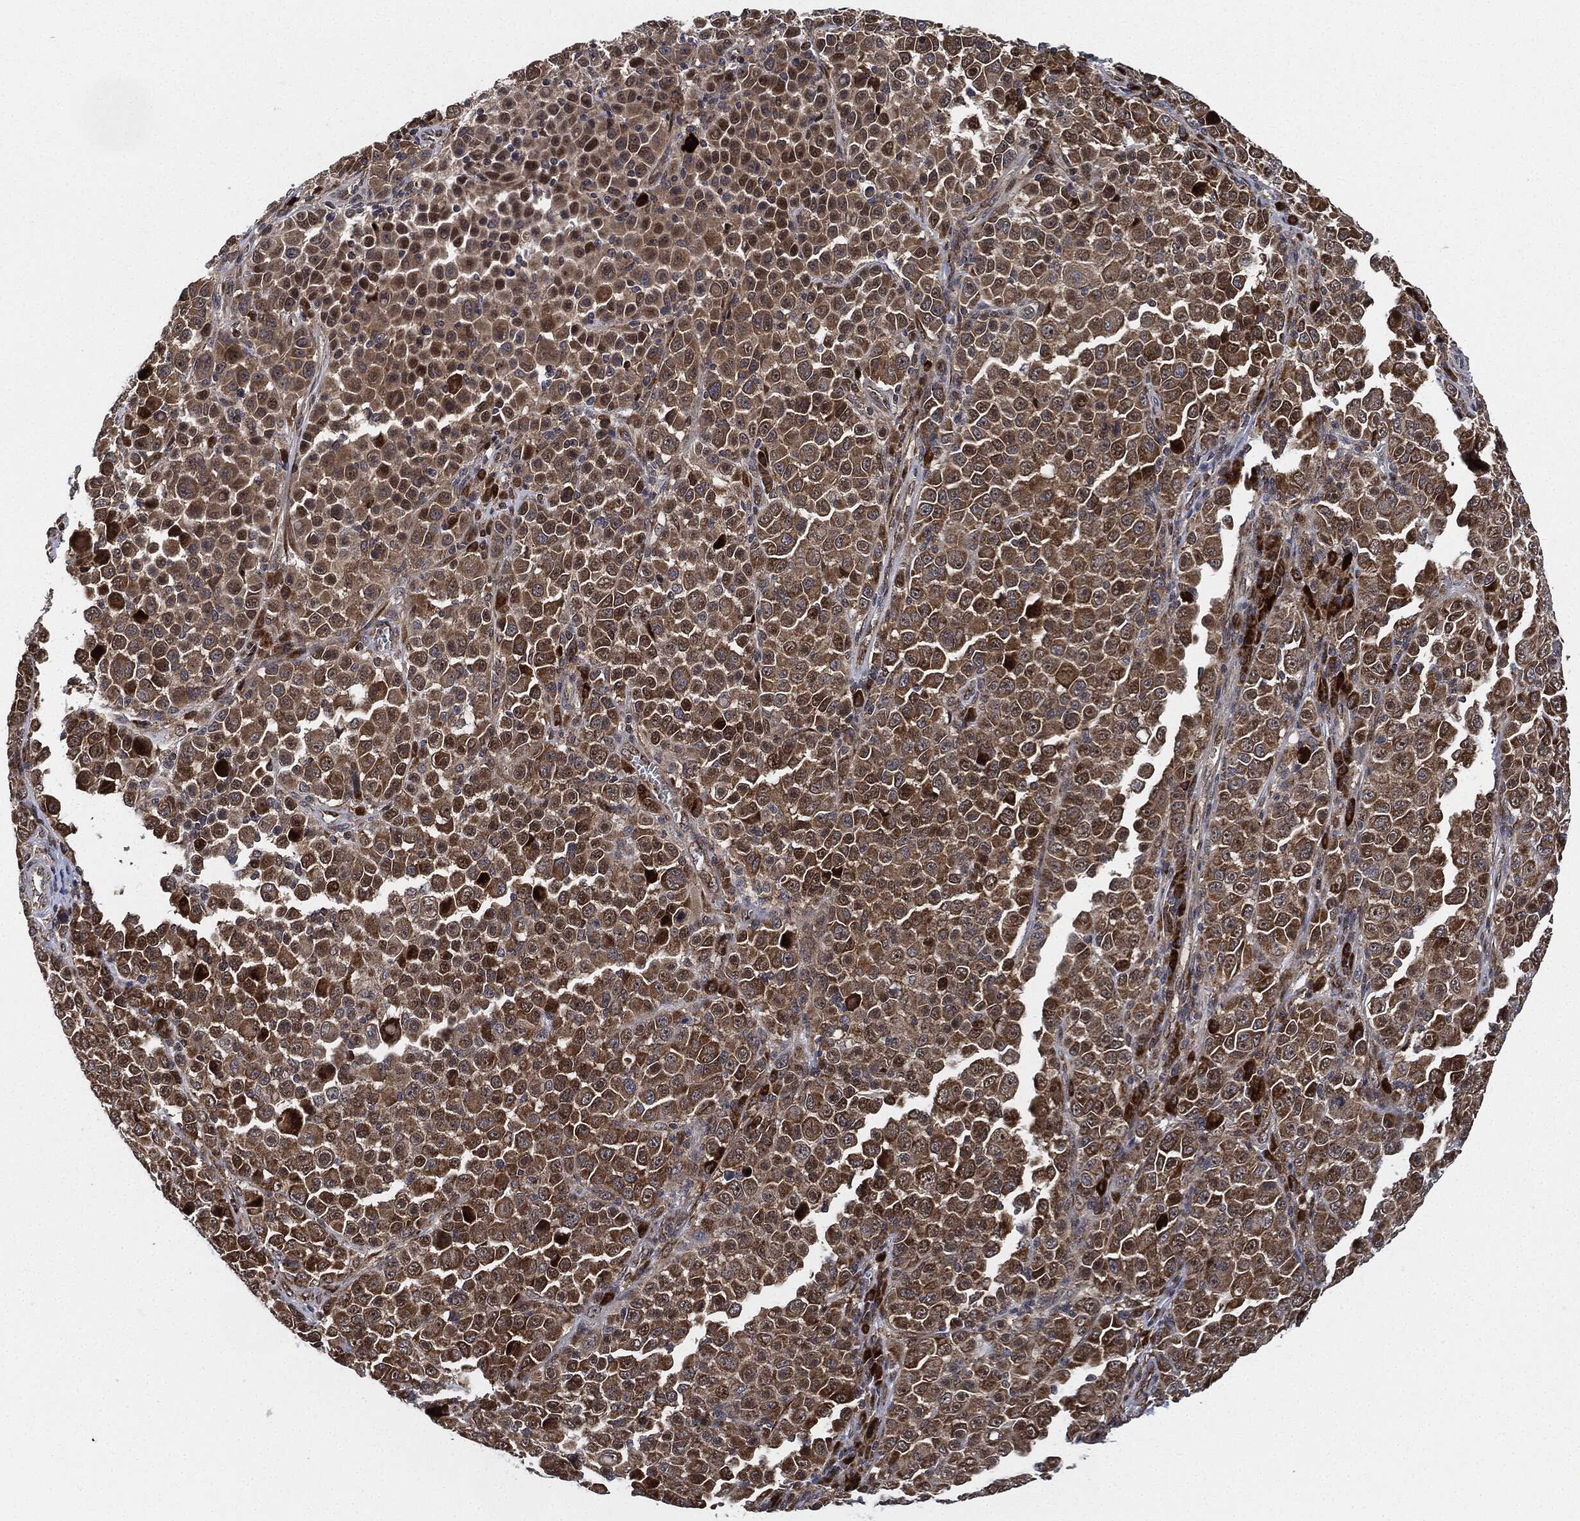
{"staining": {"intensity": "moderate", "quantity": ">75%", "location": "cytoplasmic/membranous"}, "tissue": "melanoma", "cell_type": "Tumor cells", "image_type": "cancer", "snomed": [{"axis": "morphology", "description": "Malignant melanoma, NOS"}, {"axis": "topography", "description": "Skin"}], "caption": "Brown immunohistochemical staining in melanoma exhibits moderate cytoplasmic/membranous expression in approximately >75% of tumor cells.", "gene": "RNASEL", "patient": {"sex": "female", "age": 57}}